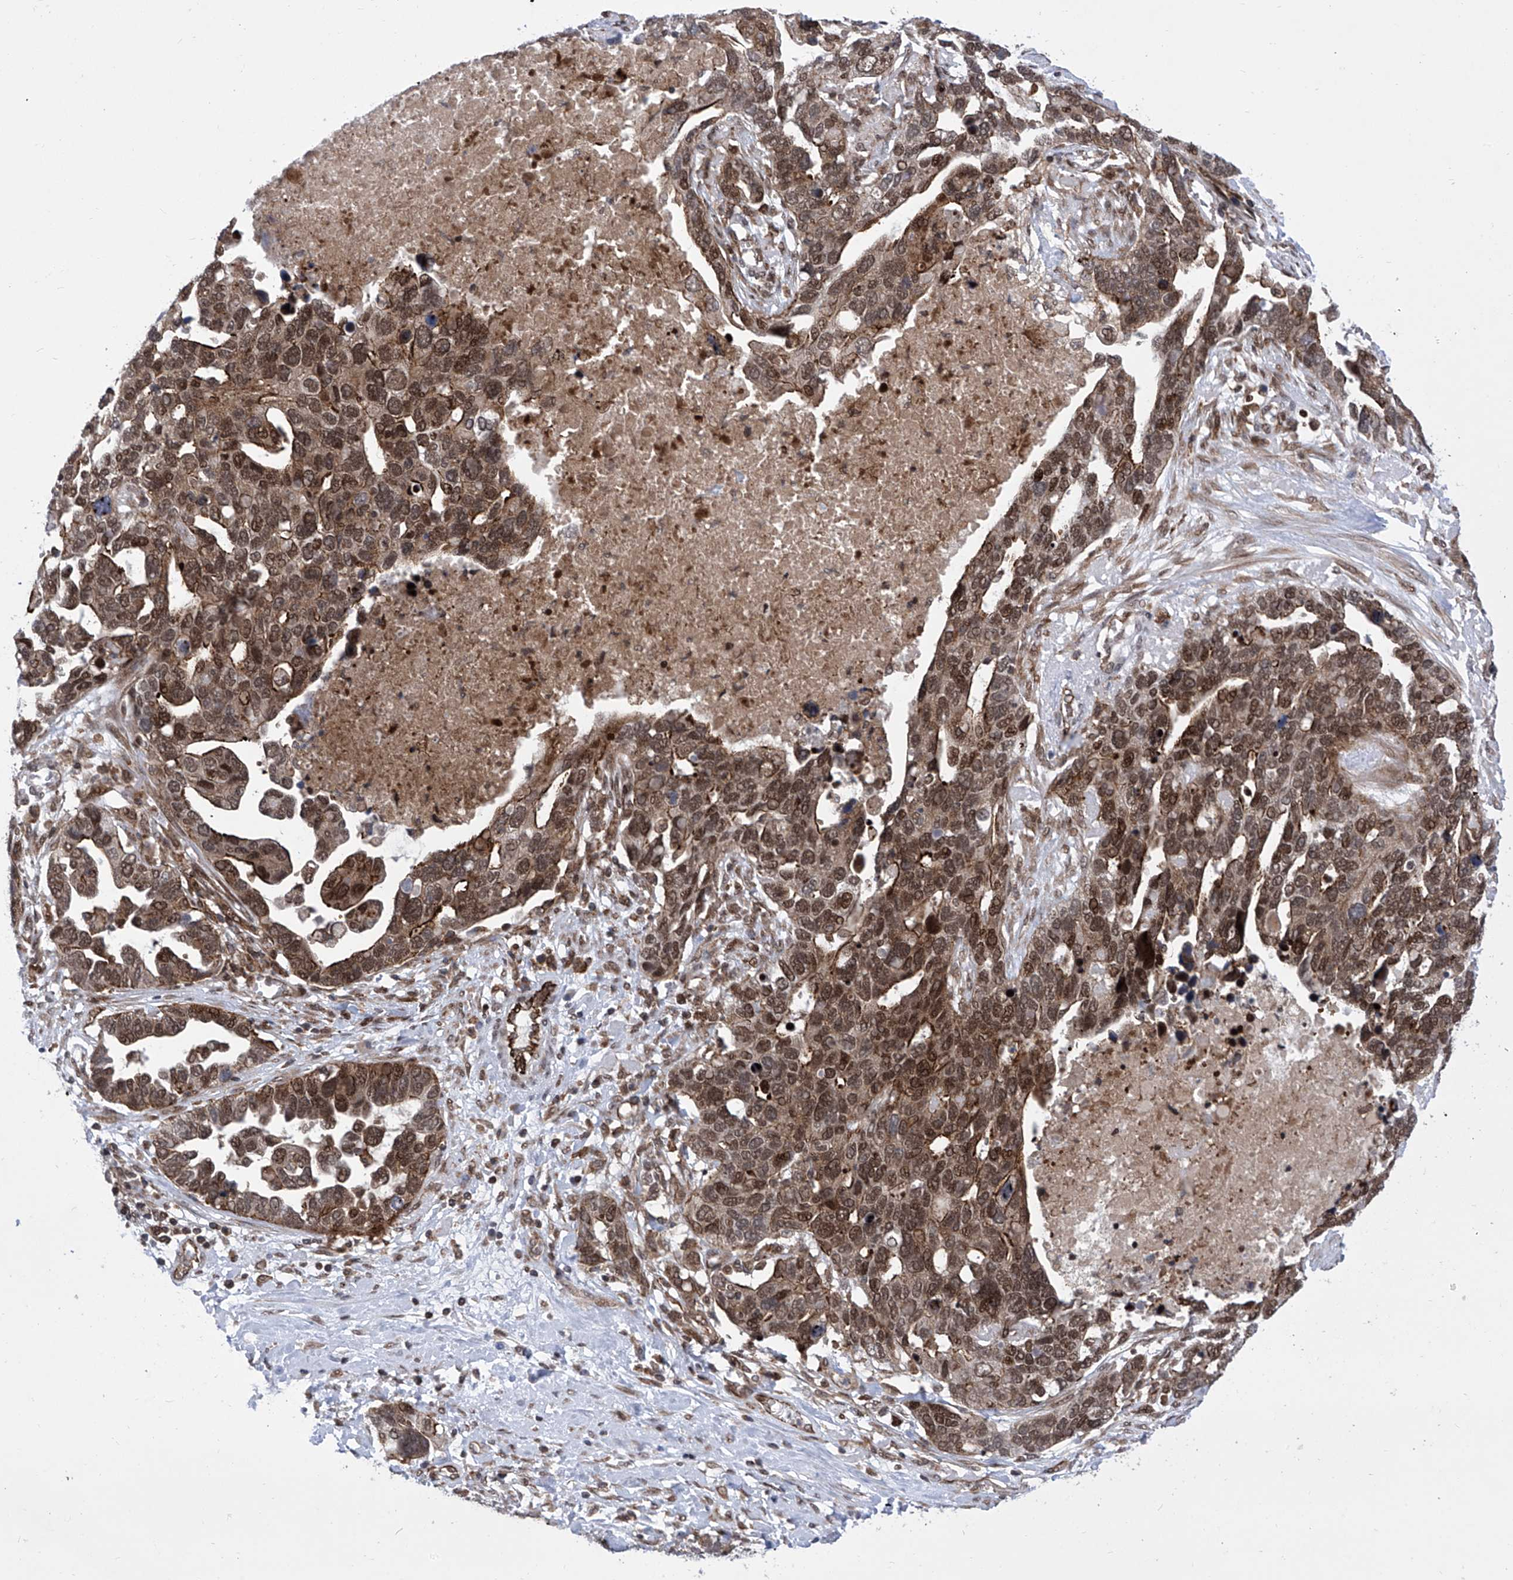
{"staining": {"intensity": "strong", "quantity": ">75%", "location": "cytoplasmic/membranous,nuclear"}, "tissue": "ovarian cancer", "cell_type": "Tumor cells", "image_type": "cancer", "snomed": [{"axis": "morphology", "description": "Cystadenocarcinoma, serous, NOS"}, {"axis": "topography", "description": "Ovary"}], "caption": "An immunohistochemistry image of neoplastic tissue is shown. Protein staining in brown labels strong cytoplasmic/membranous and nuclear positivity in ovarian cancer (serous cystadenocarcinoma) within tumor cells.", "gene": "CEP290", "patient": {"sex": "female", "age": 54}}